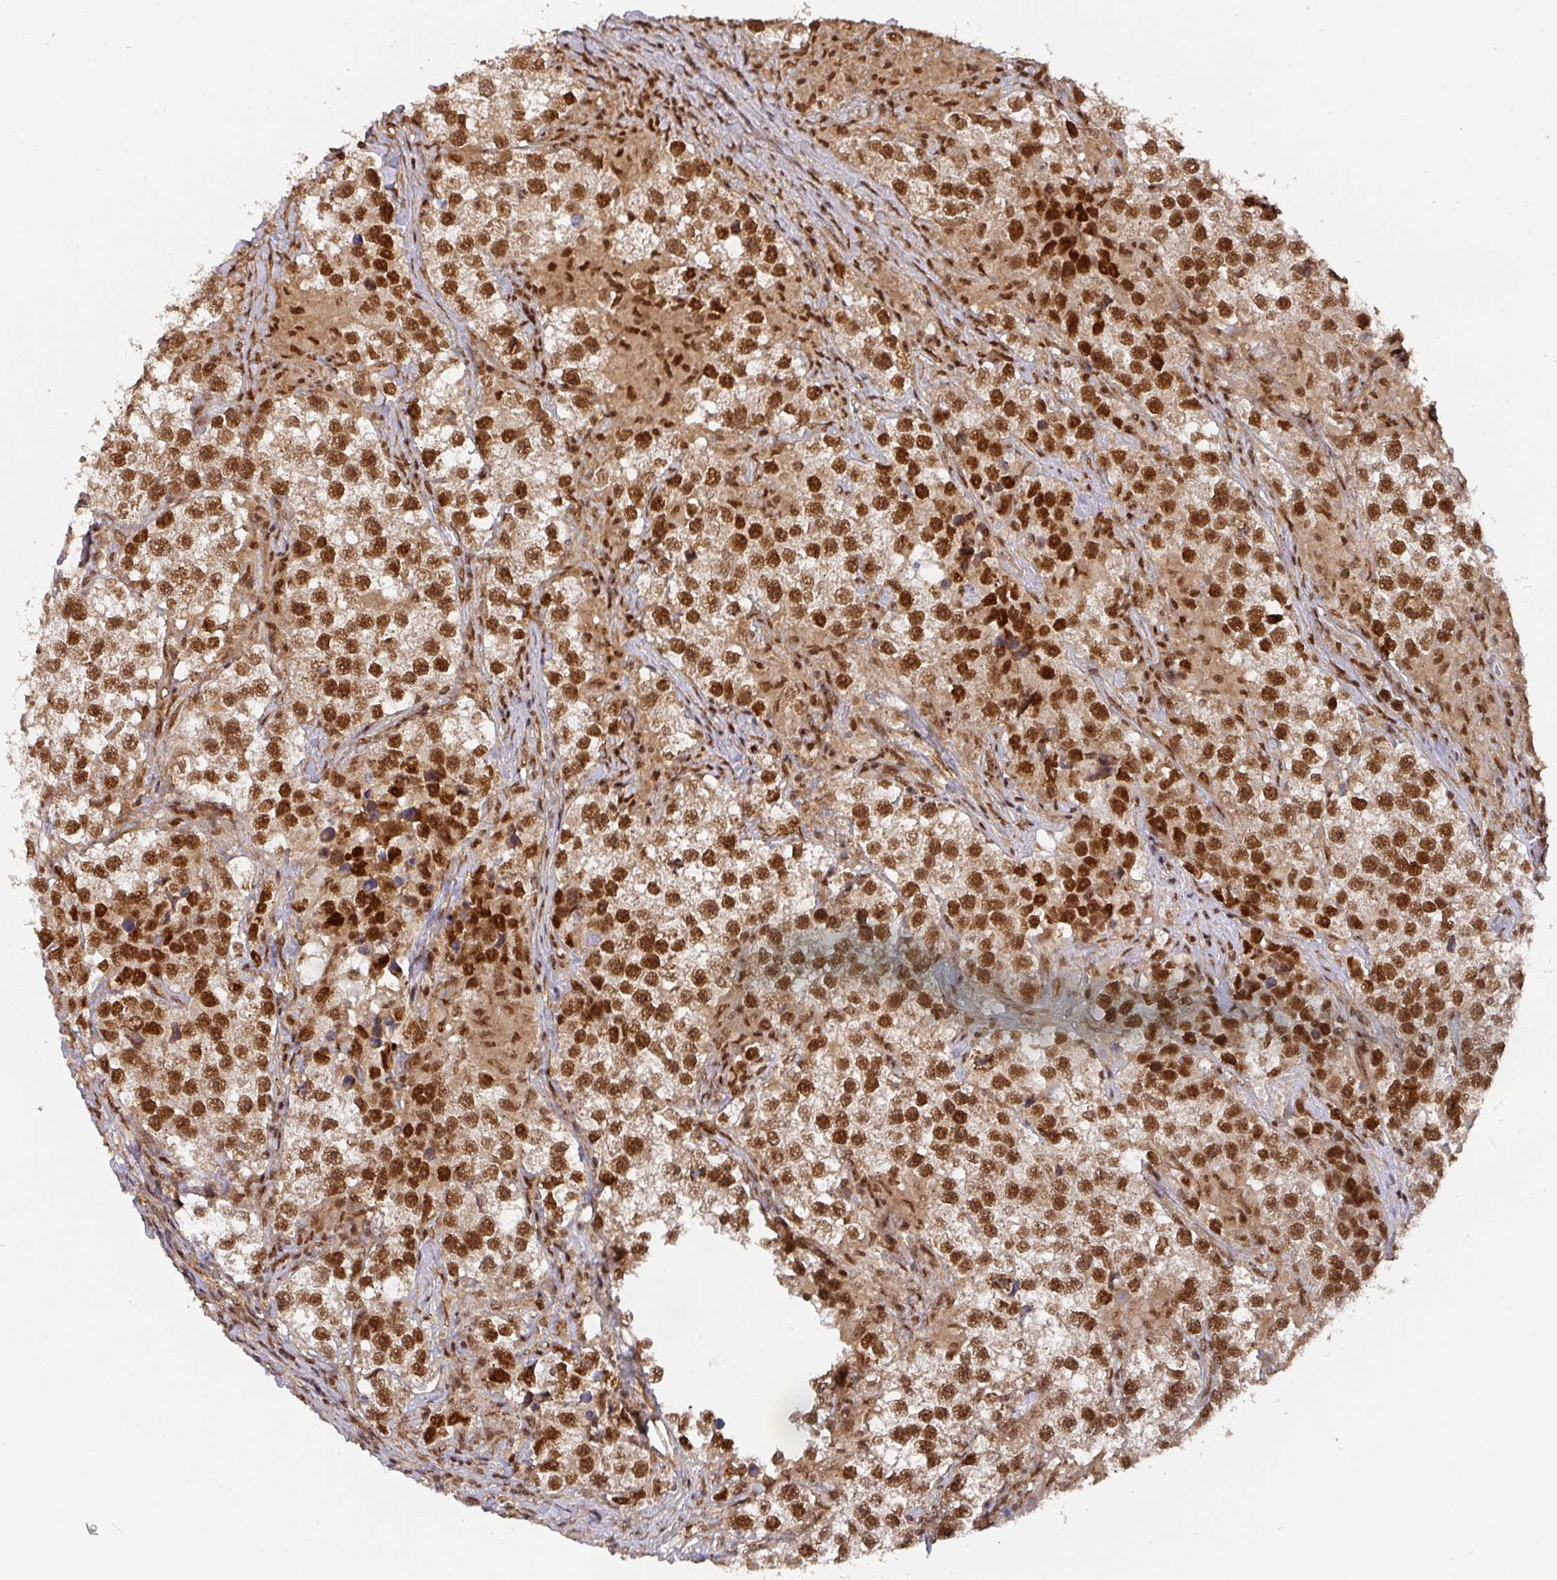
{"staining": {"intensity": "strong", "quantity": ">75%", "location": "nuclear"}, "tissue": "testis cancer", "cell_type": "Tumor cells", "image_type": "cancer", "snomed": [{"axis": "morphology", "description": "Seminoma, NOS"}, {"axis": "topography", "description": "Testis"}], "caption": "DAB immunohistochemical staining of testis cancer exhibits strong nuclear protein positivity in approximately >75% of tumor cells.", "gene": "DIDO1", "patient": {"sex": "male", "age": 46}}